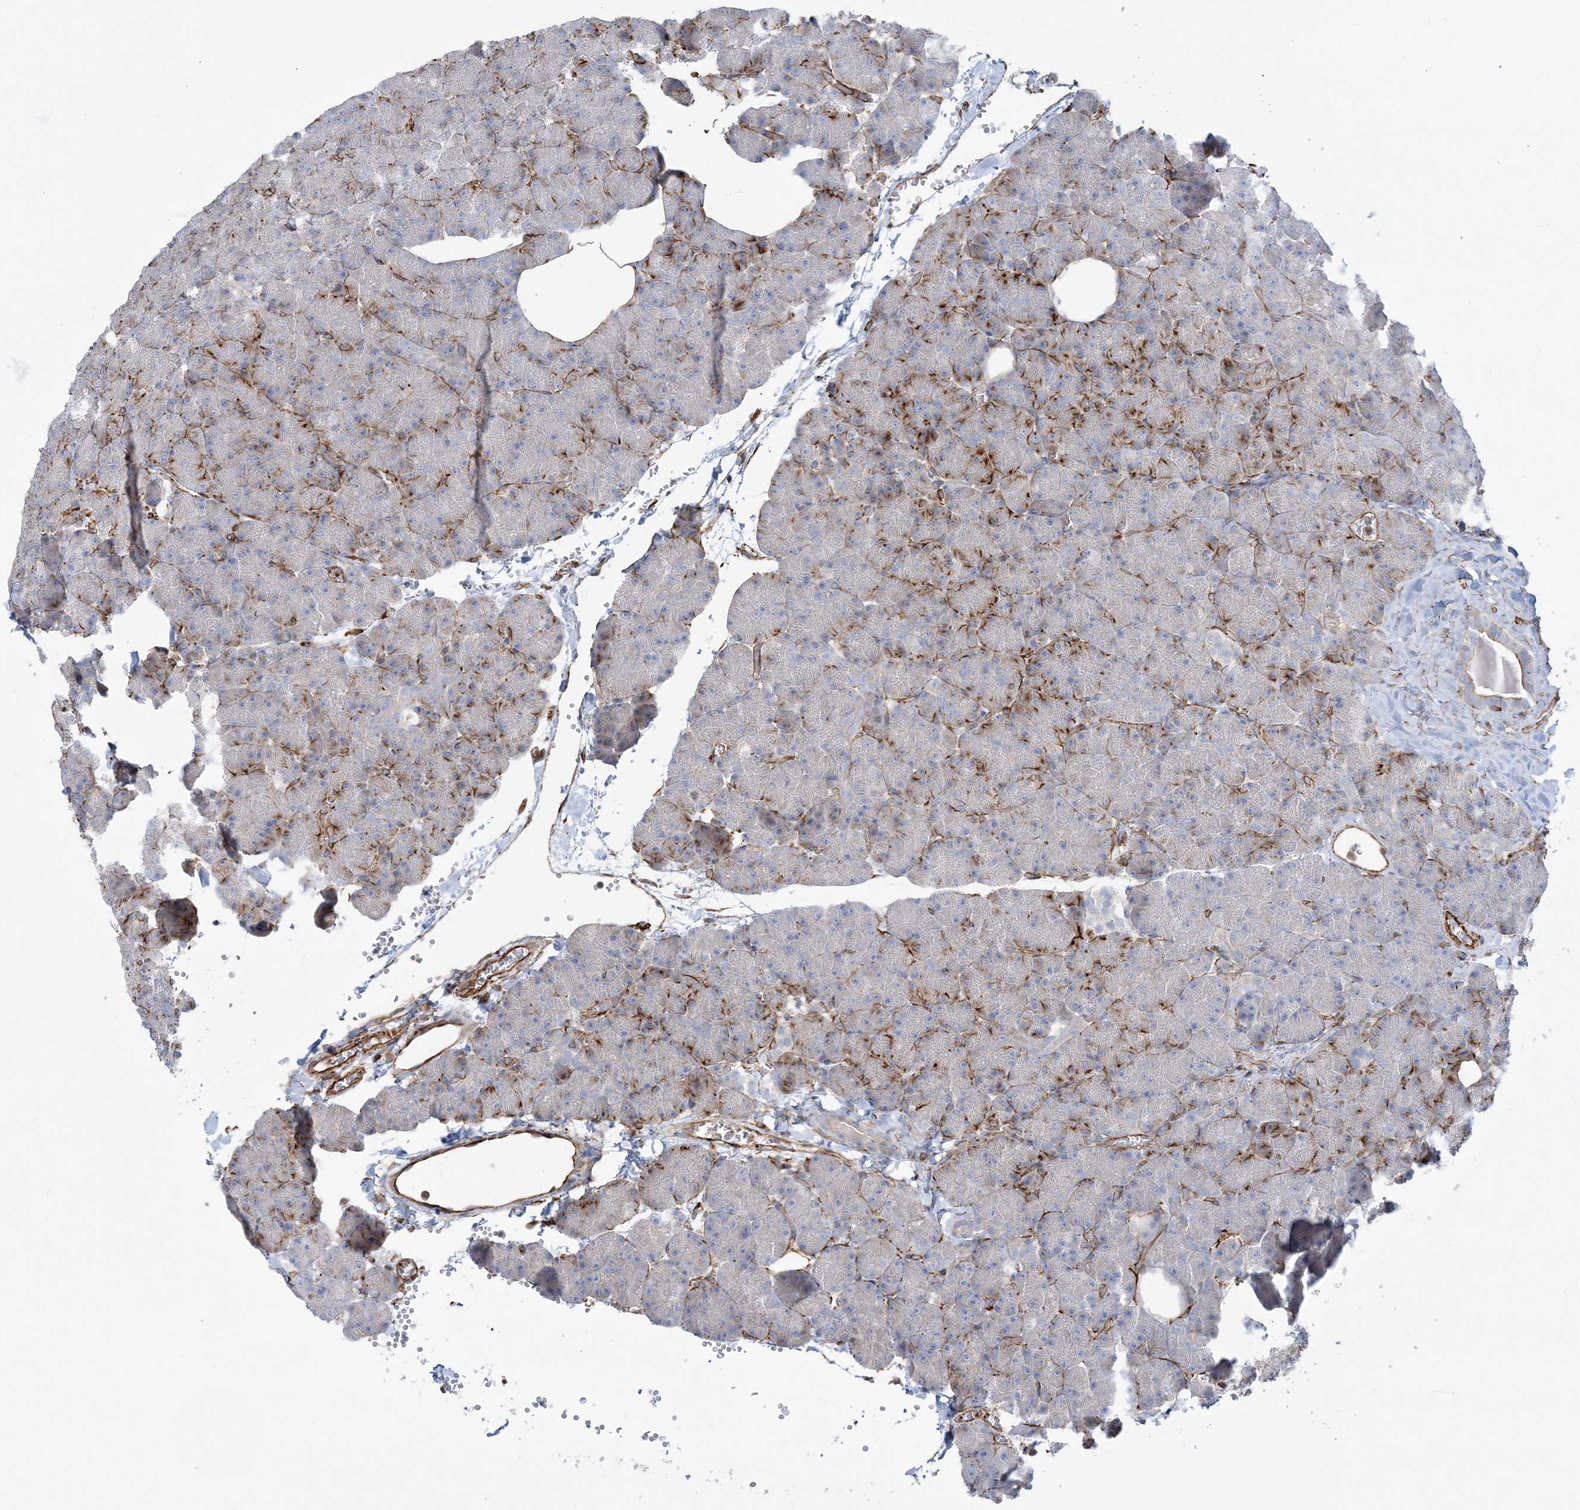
{"staining": {"intensity": "moderate", "quantity": "<25%", "location": "cytoplasmic/membranous"}, "tissue": "pancreas", "cell_type": "Exocrine glandular cells", "image_type": "normal", "snomed": [{"axis": "morphology", "description": "Normal tissue, NOS"}, {"axis": "morphology", "description": "Carcinoid, malignant, NOS"}, {"axis": "topography", "description": "Pancreas"}], "caption": "Exocrine glandular cells demonstrate moderate cytoplasmic/membranous positivity in about <25% of cells in unremarkable pancreas.", "gene": "SCLT1", "patient": {"sex": "female", "age": 35}}